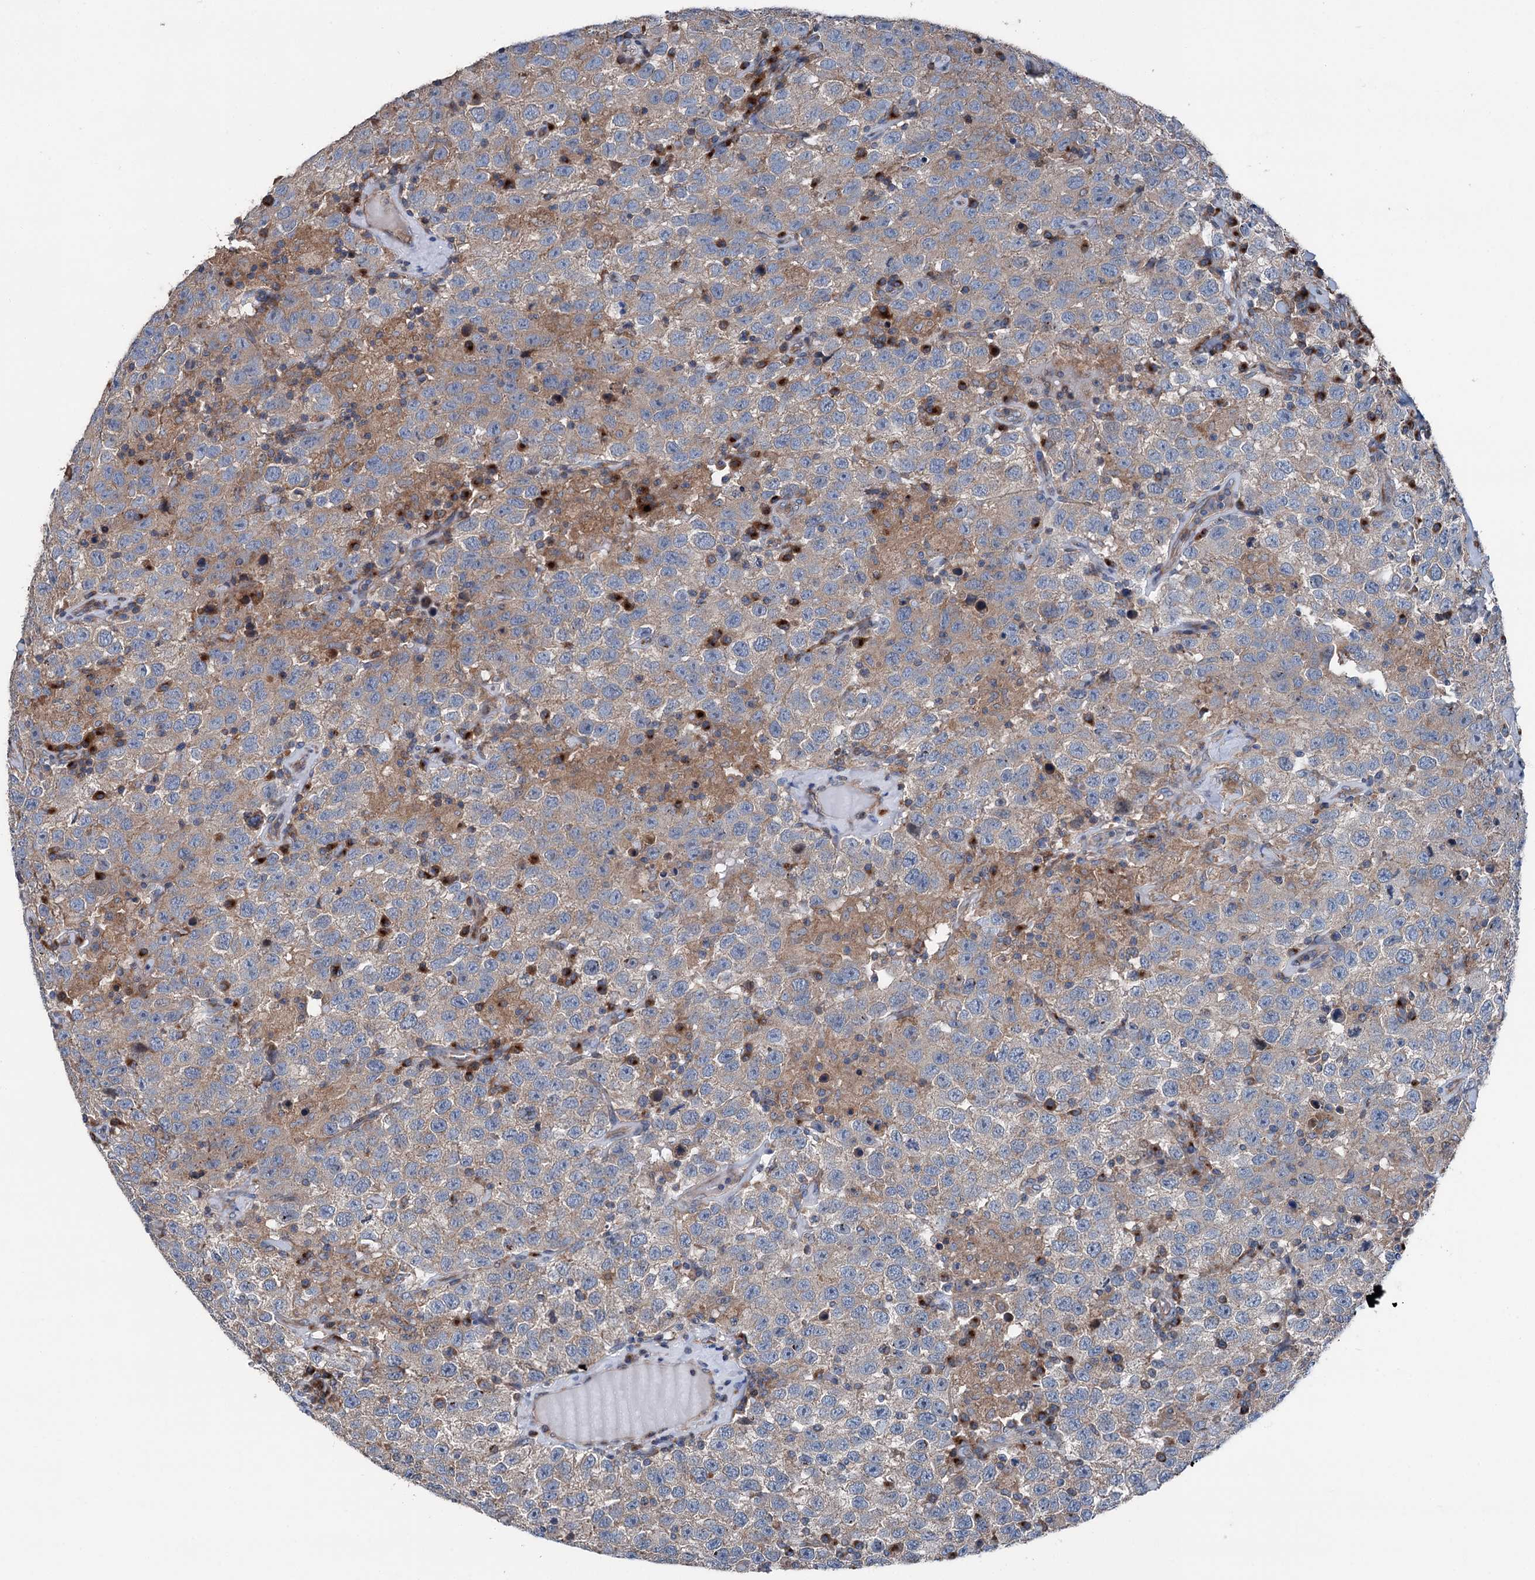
{"staining": {"intensity": "weak", "quantity": "25%-75%", "location": "cytoplasmic/membranous"}, "tissue": "testis cancer", "cell_type": "Tumor cells", "image_type": "cancer", "snomed": [{"axis": "morphology", "description": "Seminoma, NOS"}, {"axis": "topography", "description": "Testis"}], "caption": "Testis seminoma tissue demonstrates weak cytoplasmic/membranous staining in about 25%-75% of tumor cells, visualized by immunohistochemistry.", "gene": "RUFY1", "patient": {"sex": "male", "age": 41}}